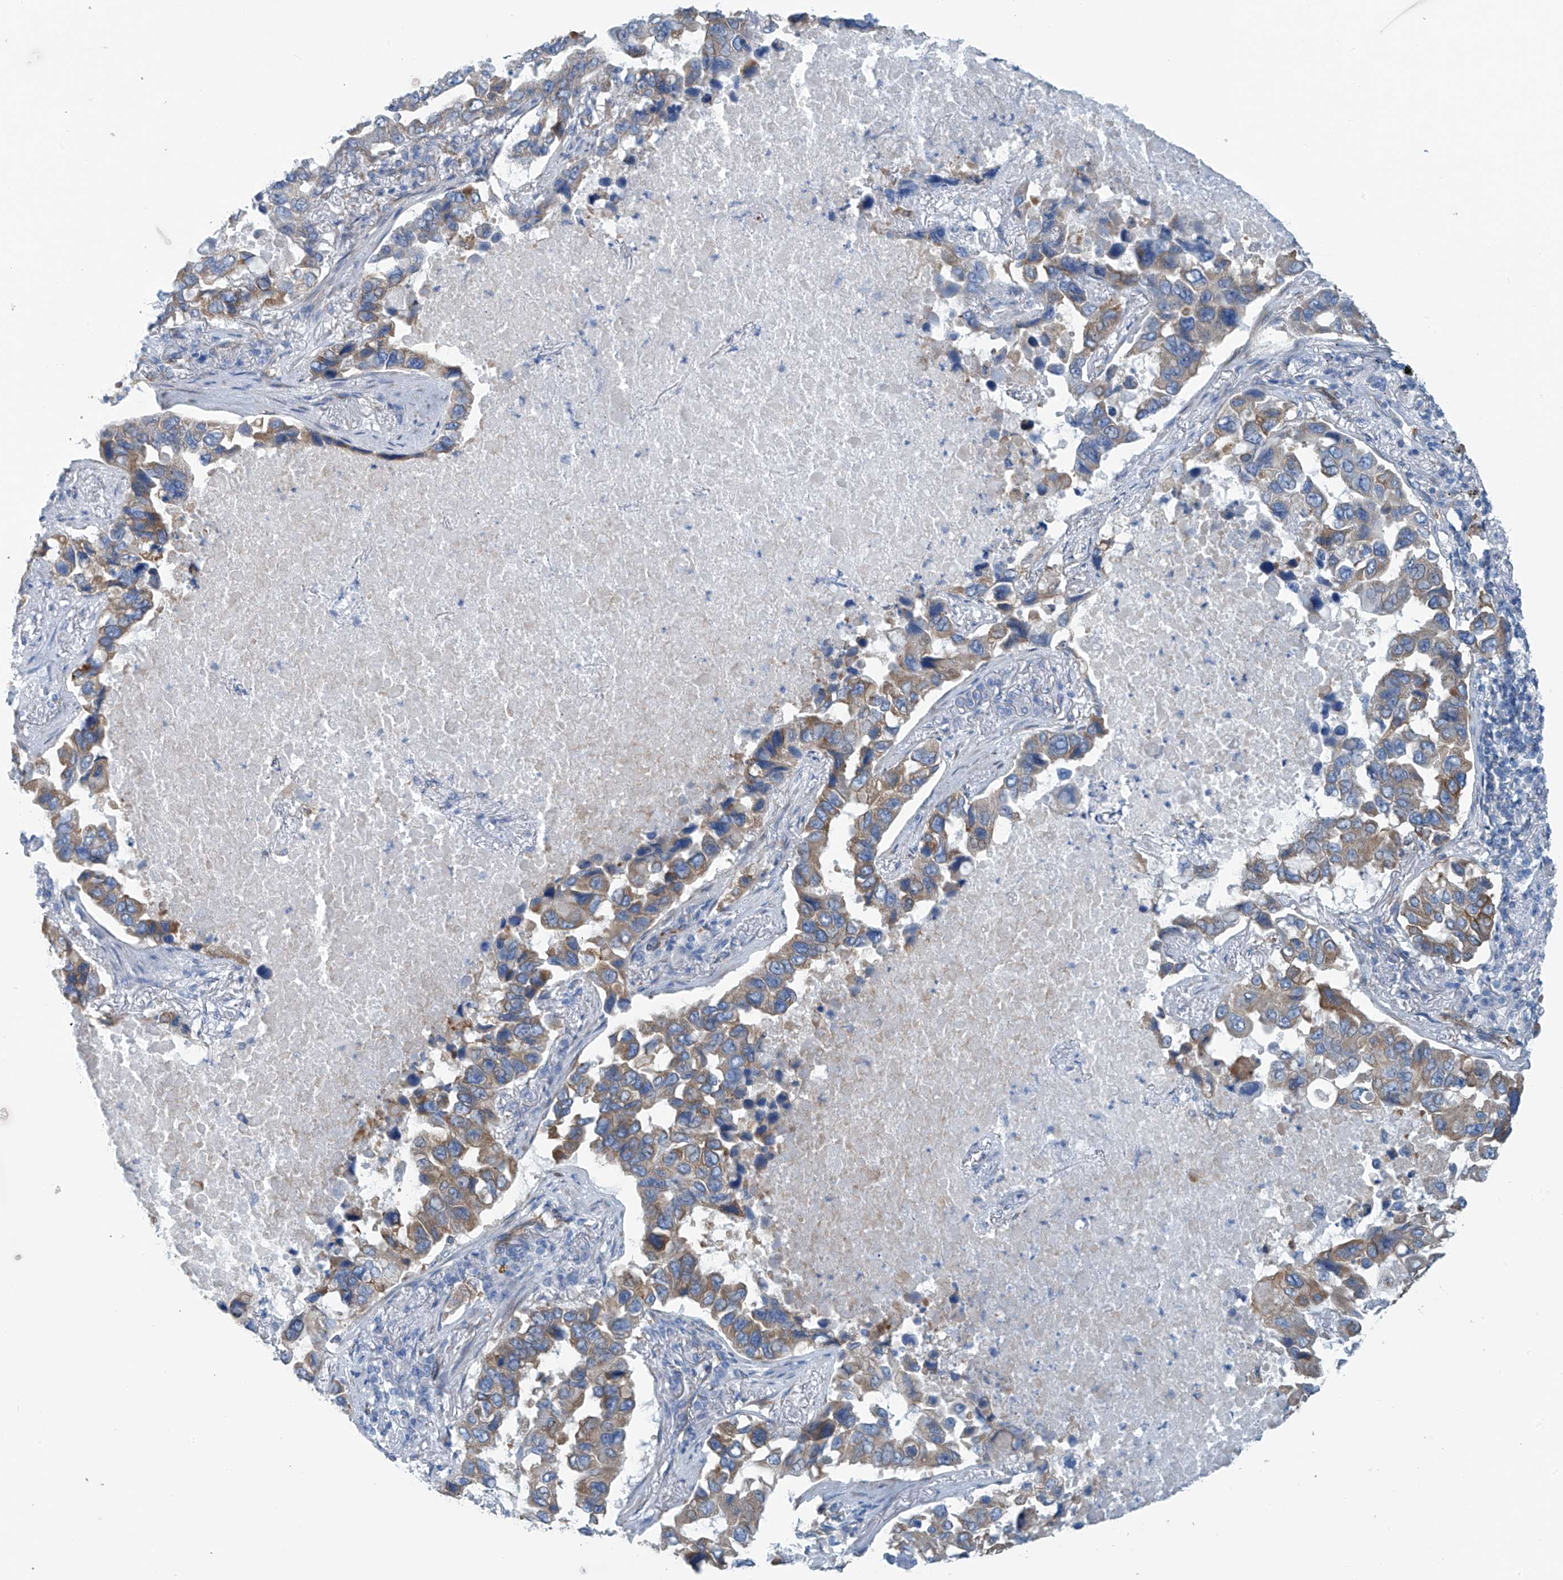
{"staining": {"intensity": "weak", "quantity": ">75%", "location": "cytoplasmic/membranous"}, "tissue": "lung cancer", "cell_type": "Tumor cells", "image_type": "cancer", "snomed": [{"axis": "morphology", "description": "Adenocarcinoma, NOS"}, {"axis": "topography", "description": "Lung"}], "caption": "A low amount of weak cytoplasmic/membranous positivity is appreciated in about >75% of tumor cells in adenocarcinoma (lung) tissue.", "gene": "RCN2", "patient": {"sex": "male", "age": 64}}